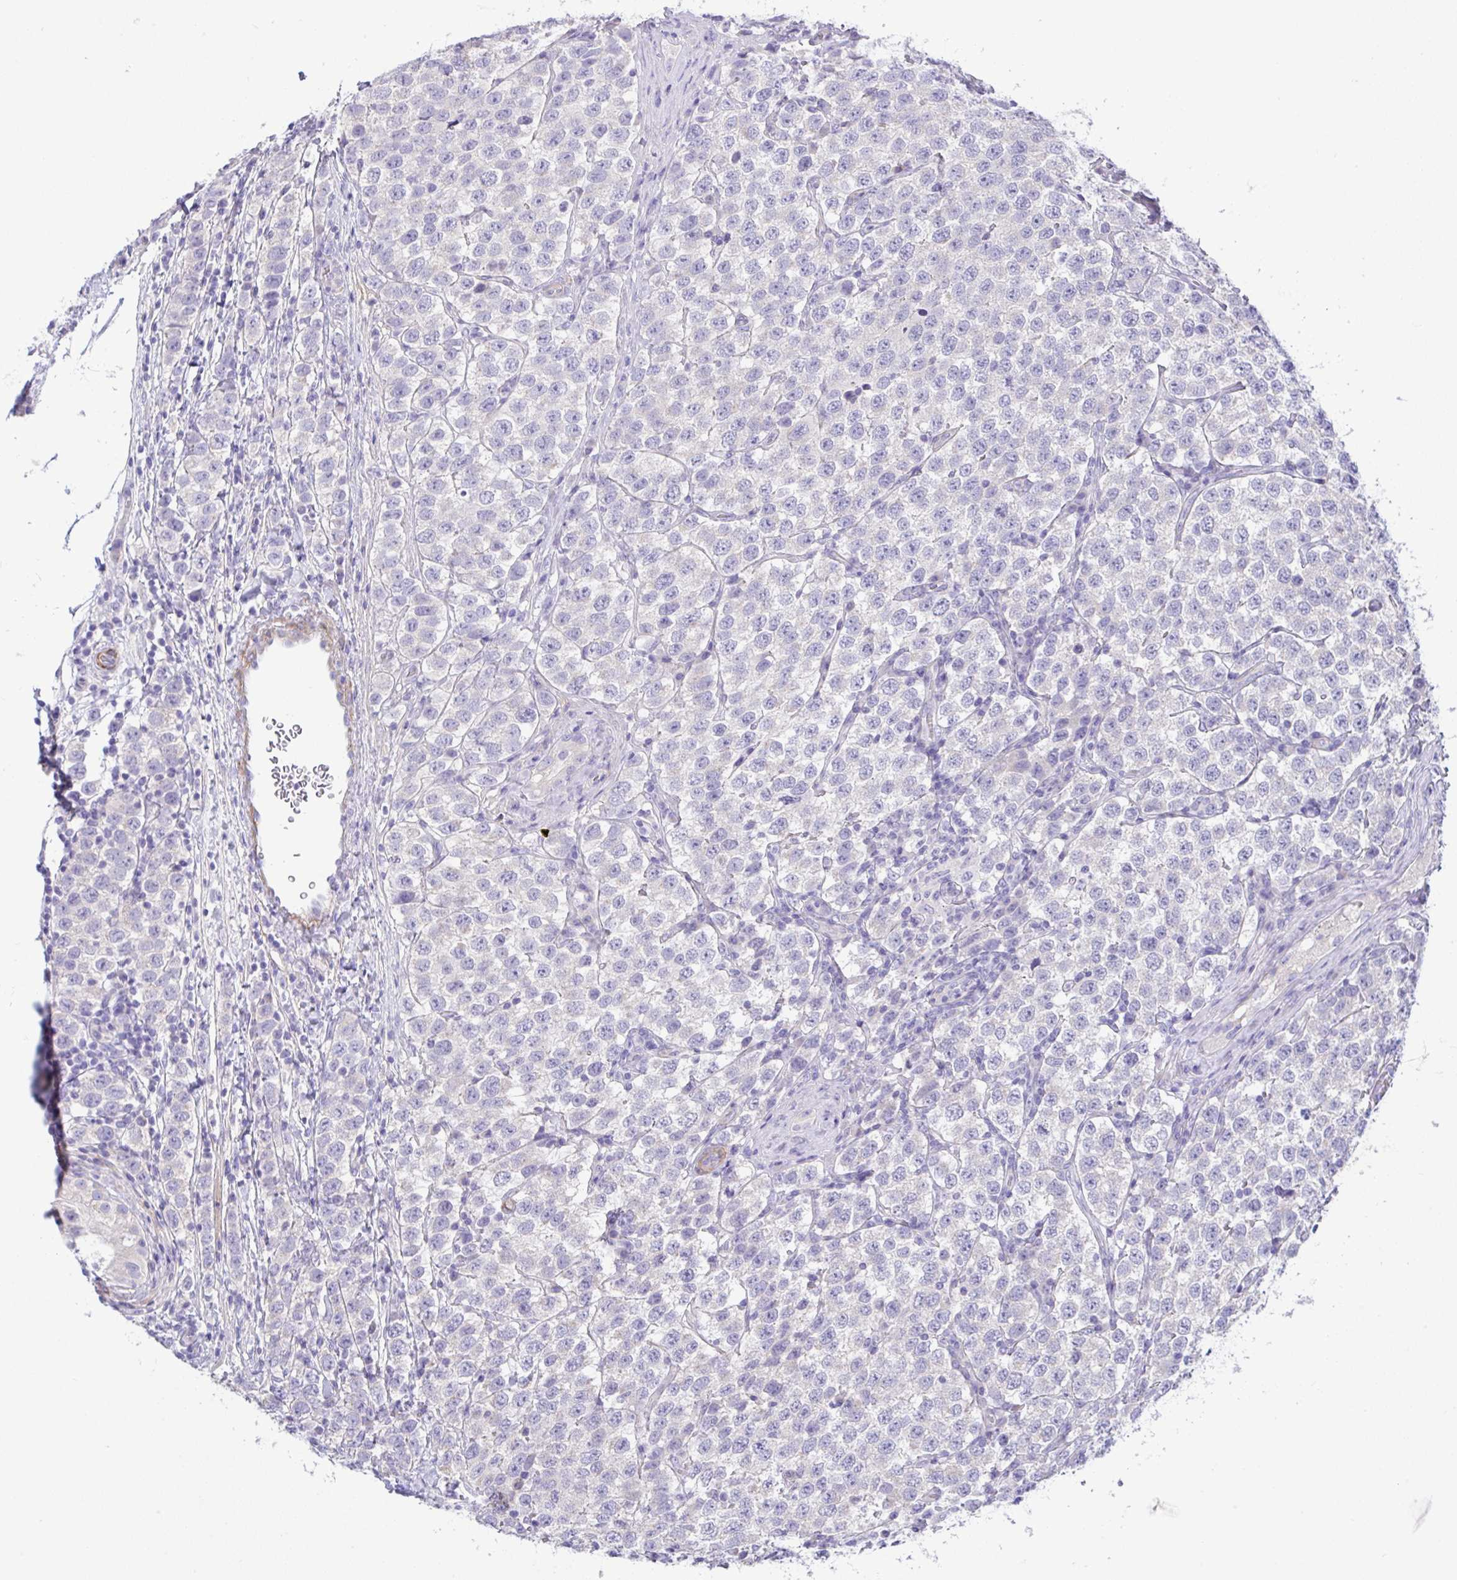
{"staining": {"intensity": "negative", "quantity": "none", "location": "none"}, "tissue": "testis cancer", "cell_type": "Tumor cells", "image_type": "cancer", "snomed": [{"axis": "morphology", "description": "Seminoma, NOS"}, {"axis": "topography", "description": "Testis"}], "caption": "A micrograph of human seminoma (testis) is negative for staining in tumor cells.", "gene": "MED11", "patient": {"sex": "male", "age": 34}}